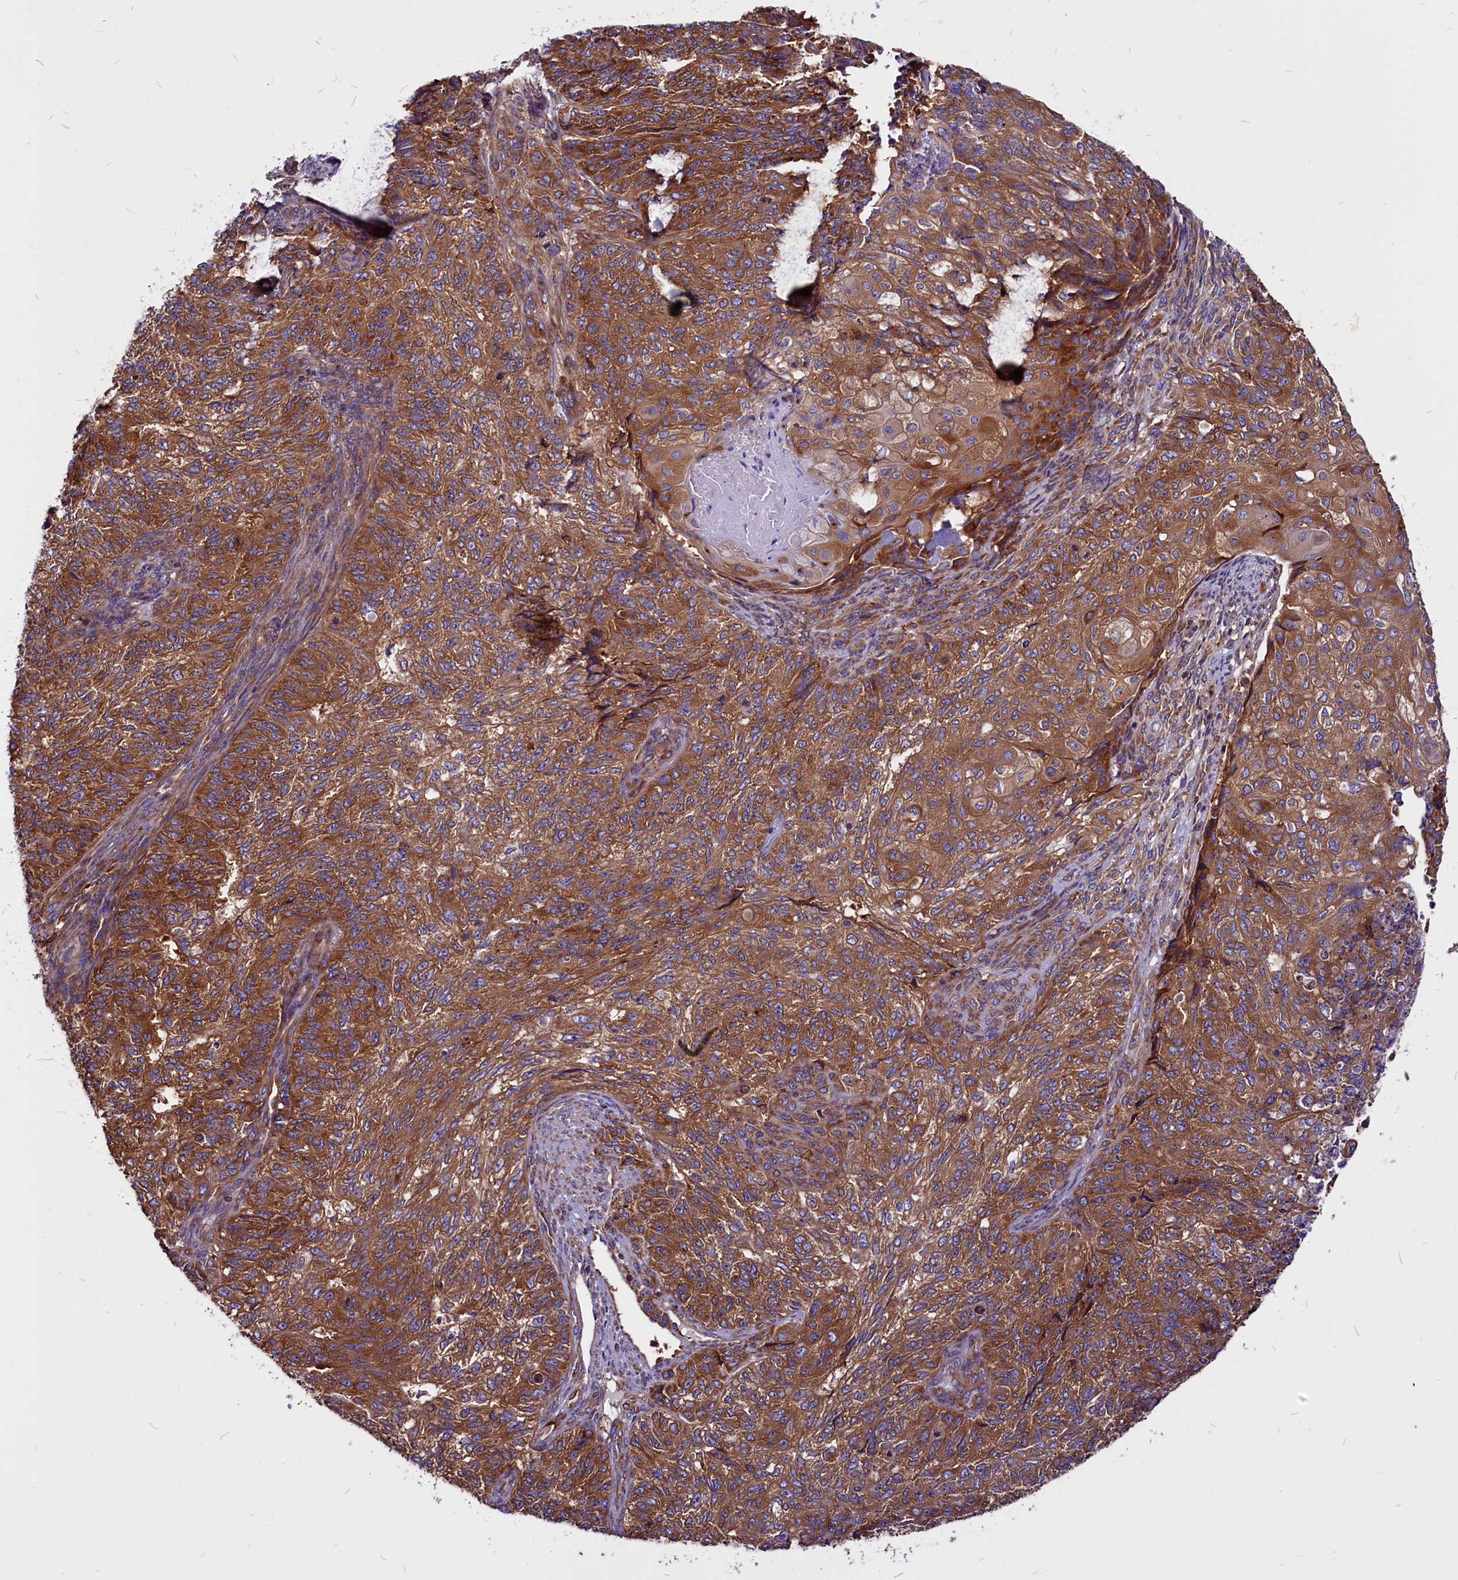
{"staining": {"intensity": "strong", "quantity": ">75%", "location": "cytoplasmic/membranous"}, "tissue": "endometrial cancer", "cell_type": "Tumor cells", "image_type": "cancer", "snomed": [{"axis": "morphology", "description": "Adenocarcinoma, NOS"}, {"axis": "topography", "description": "Endometrium"}], "caption": "Endometrial cancer (adenocarcinoma) stained with DAB (3,3'-diaminobenzidine) immunohistochemistry shows high levels of strong cytoplasmic/membranous expression in approximately >75% of tumor cells.", "gene": "EIF3G", "patient": {"sex": "female", "age": 32}}